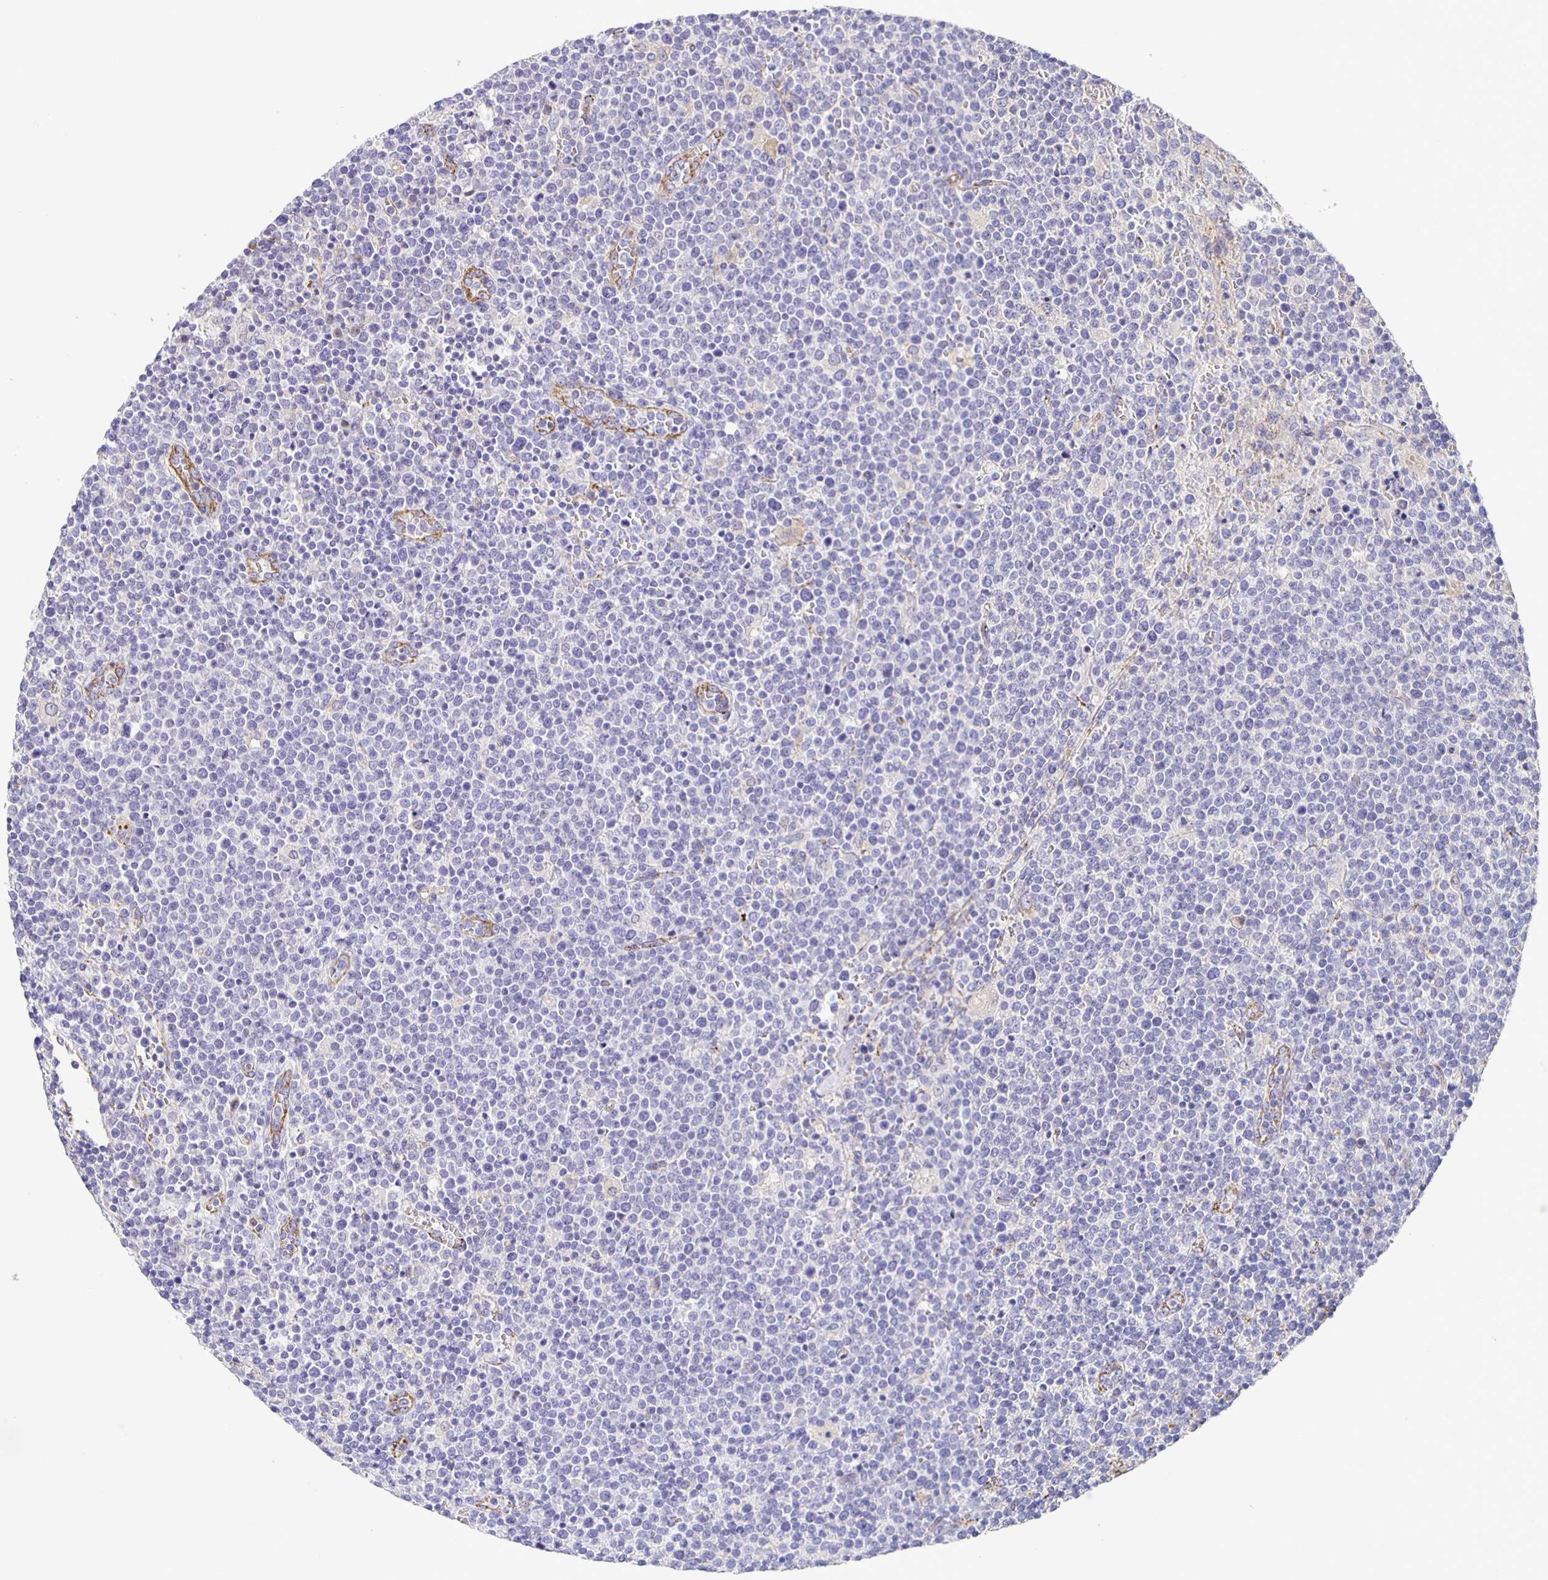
{"staining": {"intensity": "negative", "quantity": "none", "location": "none"}, "tissue": "lymphoma", "cell_type": "Tumor cells", "image_type": "cancer", "snomed": [{"axis": "morphology", "description": "Malignant lymphoma, non-Hodgkin's type, High grade"}, {"axis": "topography", "description": "Lymph node"}], "caption": "Photomicrograph shows no significant protein staining in tumor cells of lymphoma.", "gene": "JMJD4", "patient": {"sex": "male", "age": 61}}